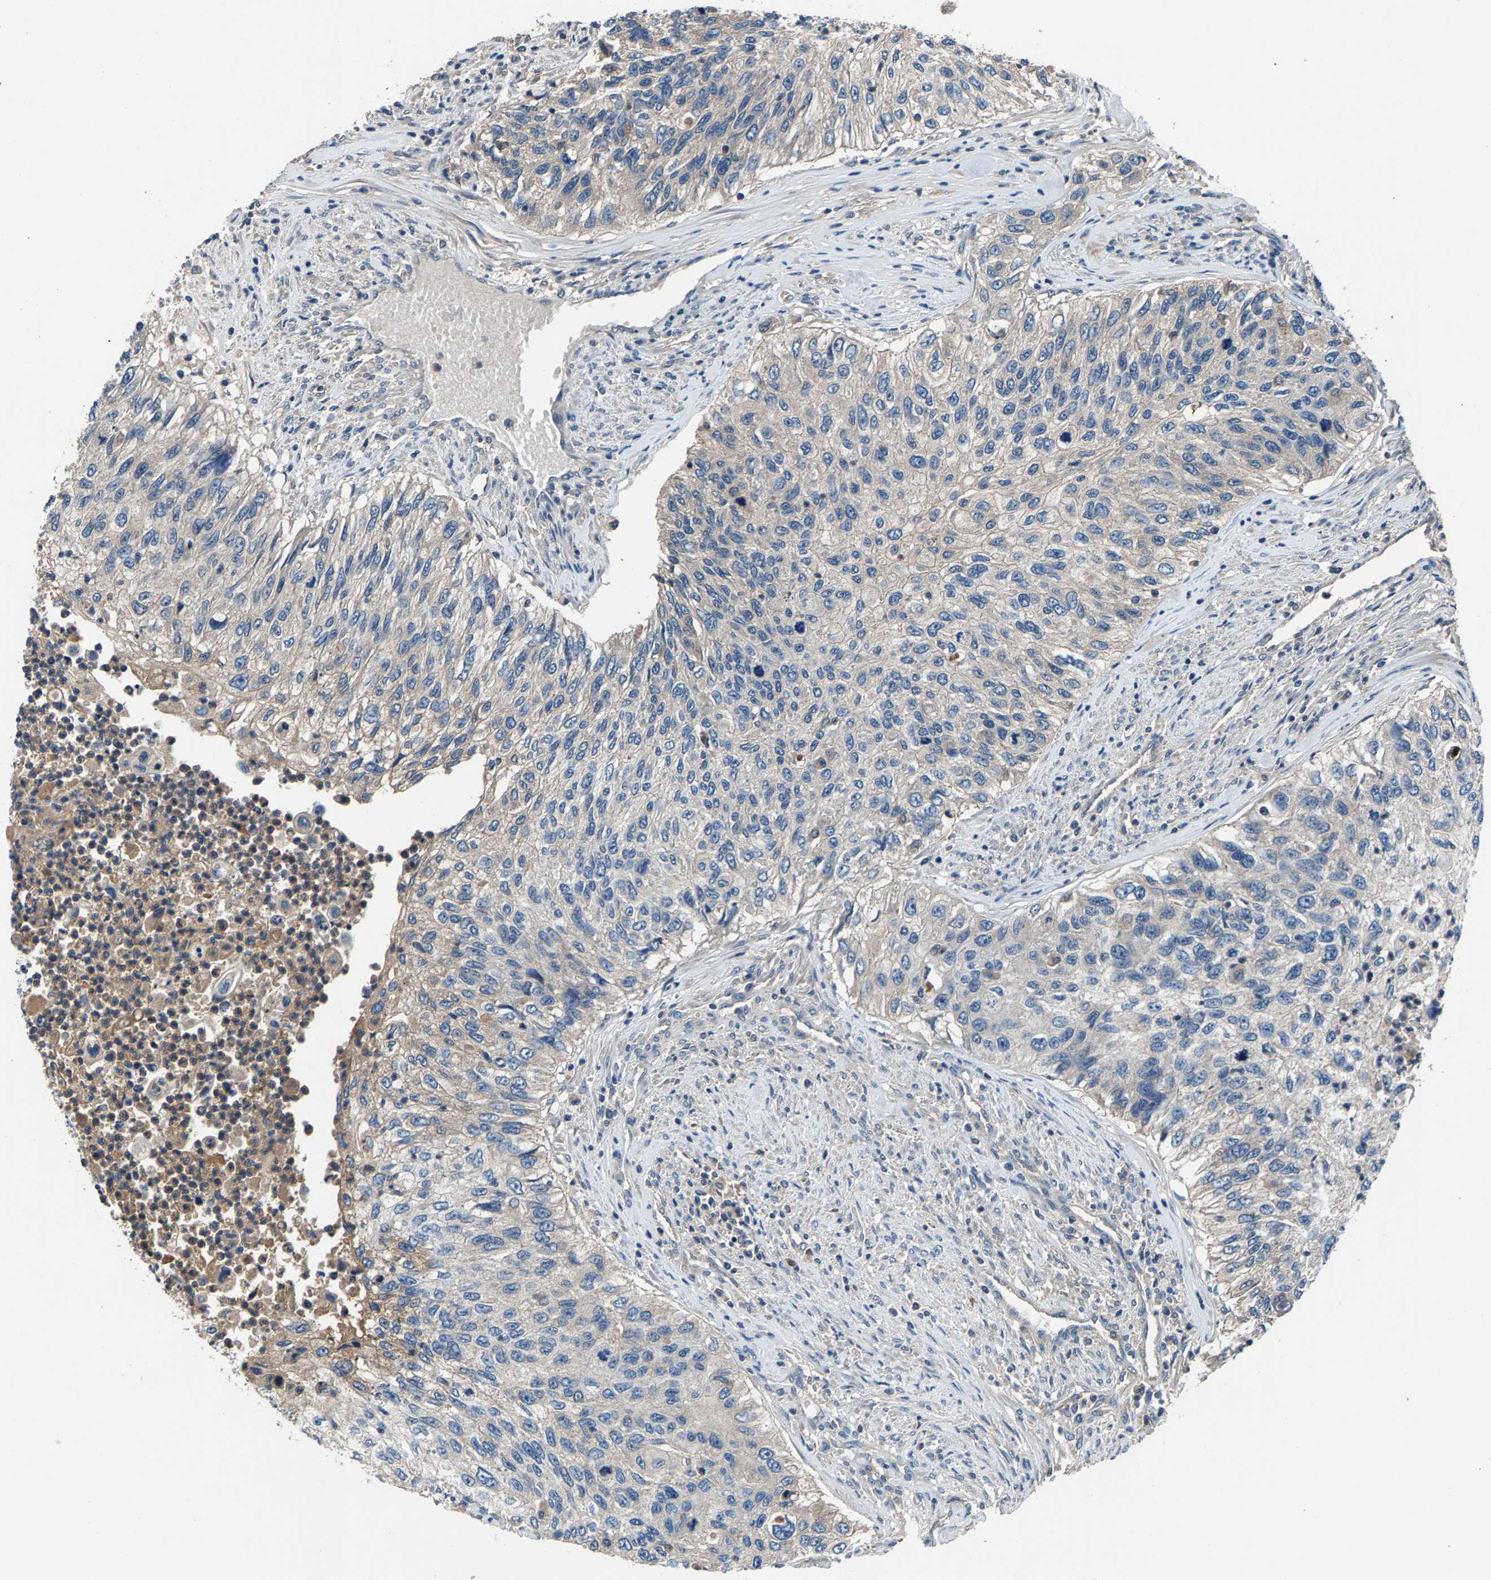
{"staining": {"intensity": "weak", "quantity": "<25%", "location": "cytoplasmic/membranous"}, "tissue": "urothelial cancer", "cell_type": "Tumor cells", "image_type": "cancer", "snomed": [{"axis": "morphology", "description": "Urothelial carcinoma, High grade"}, {"axis": "topography", "description": "Urinary bladder"}], "caption": "This is an IHC micrograph of urothelial carcinoma (high-grade). There is no expression in tumor cells.", "gene": "PRXL2C", "patient": {"sex": "female", "age": 60}}